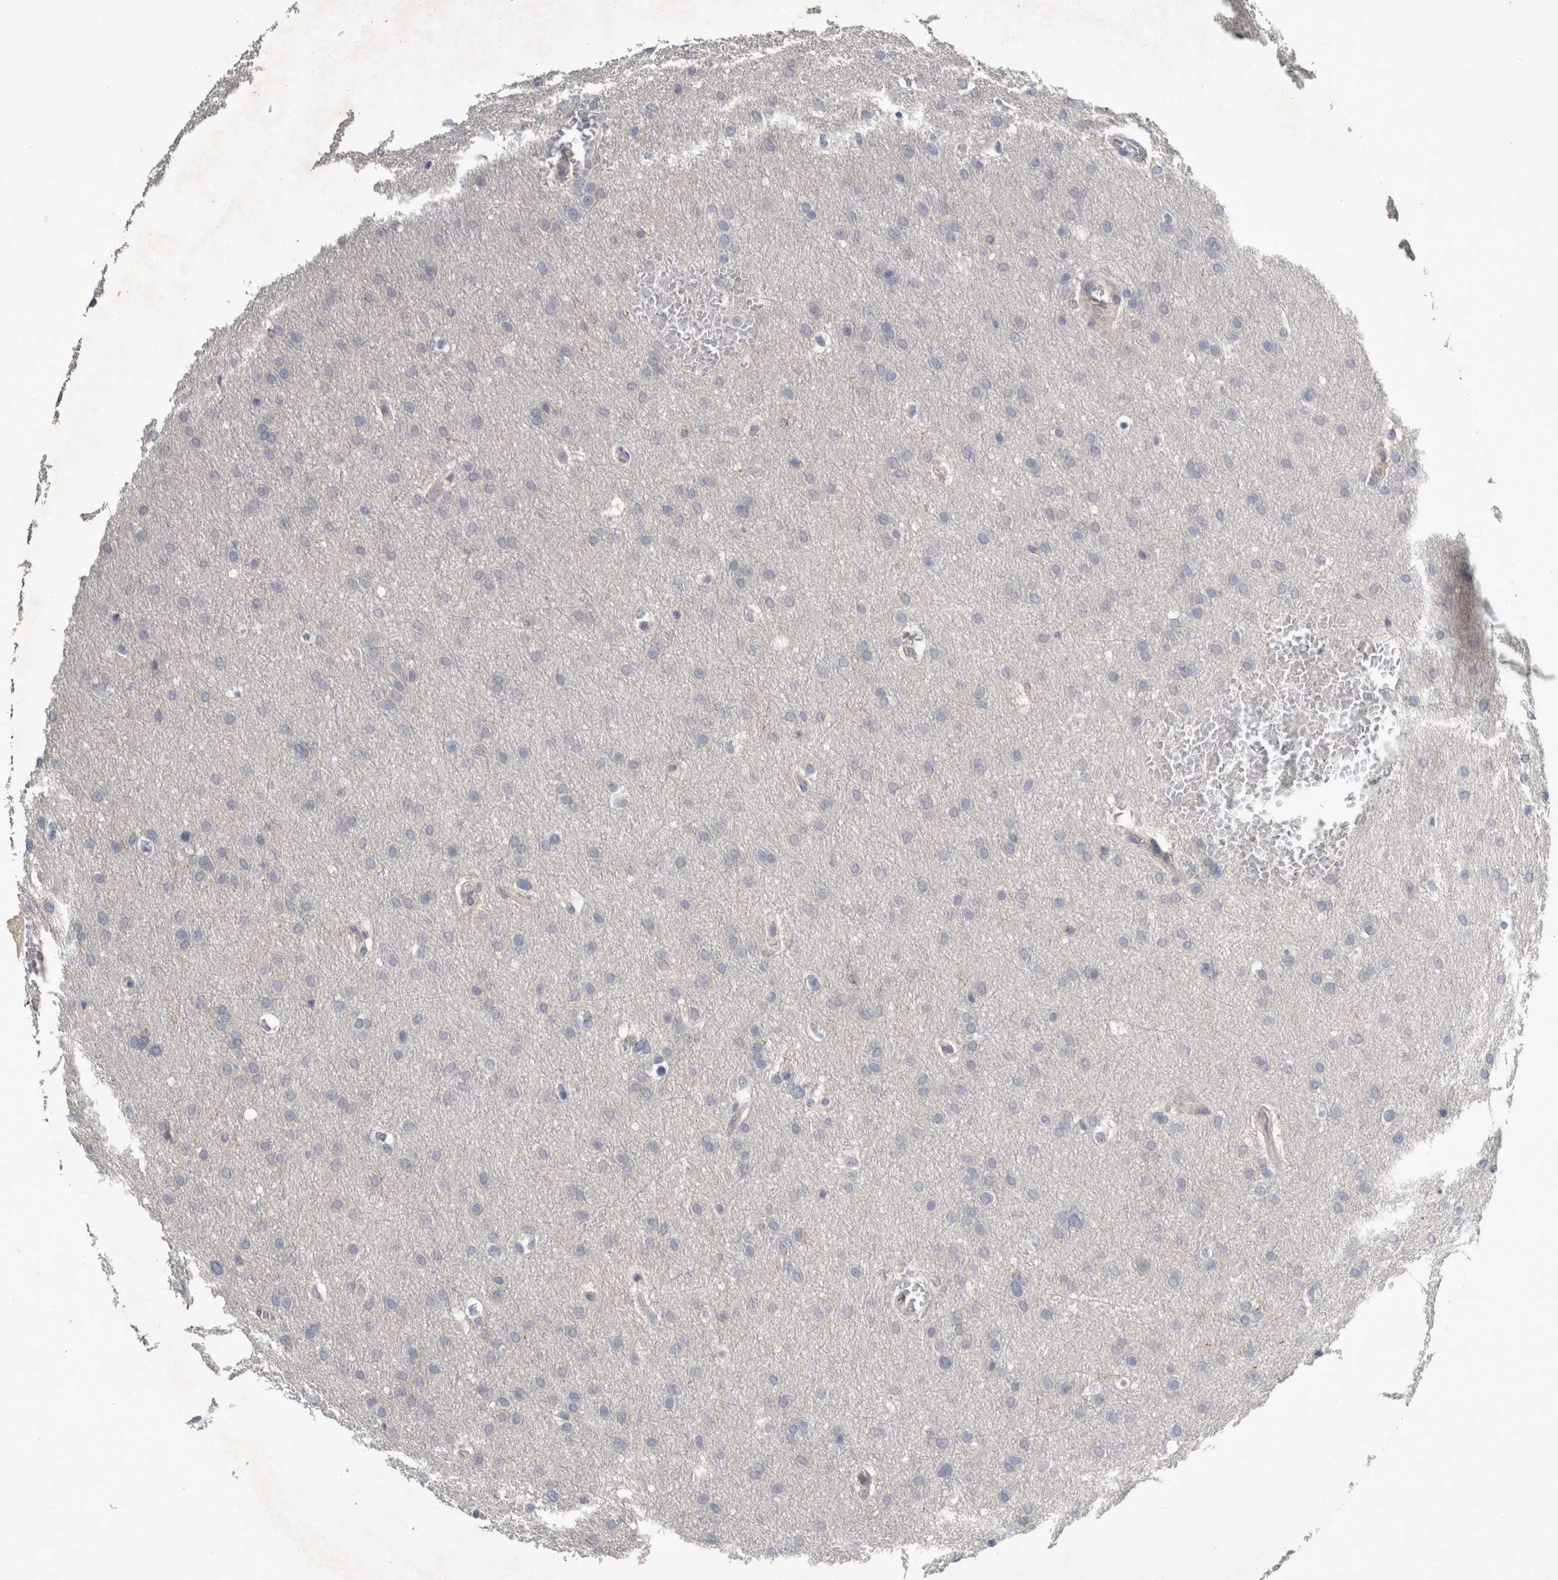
{"staining": {"intensity": "negative", "quantity": "none", "location": "none"}, "tissue": "glioma", "cell_type": "Tumor cells", "image_type": "cancer", "snomed": [{"axis": "morphology", "description": "Glioma, malignant, Low grade"}, {"axis": "topography", "description": "Brain"}], "caption": "Immunohistochemistry (IHC) of glioma displays no positivity in tumor cells.", "gene": "SLC22A11", "patient": {"sex": "female", "age": 37}}